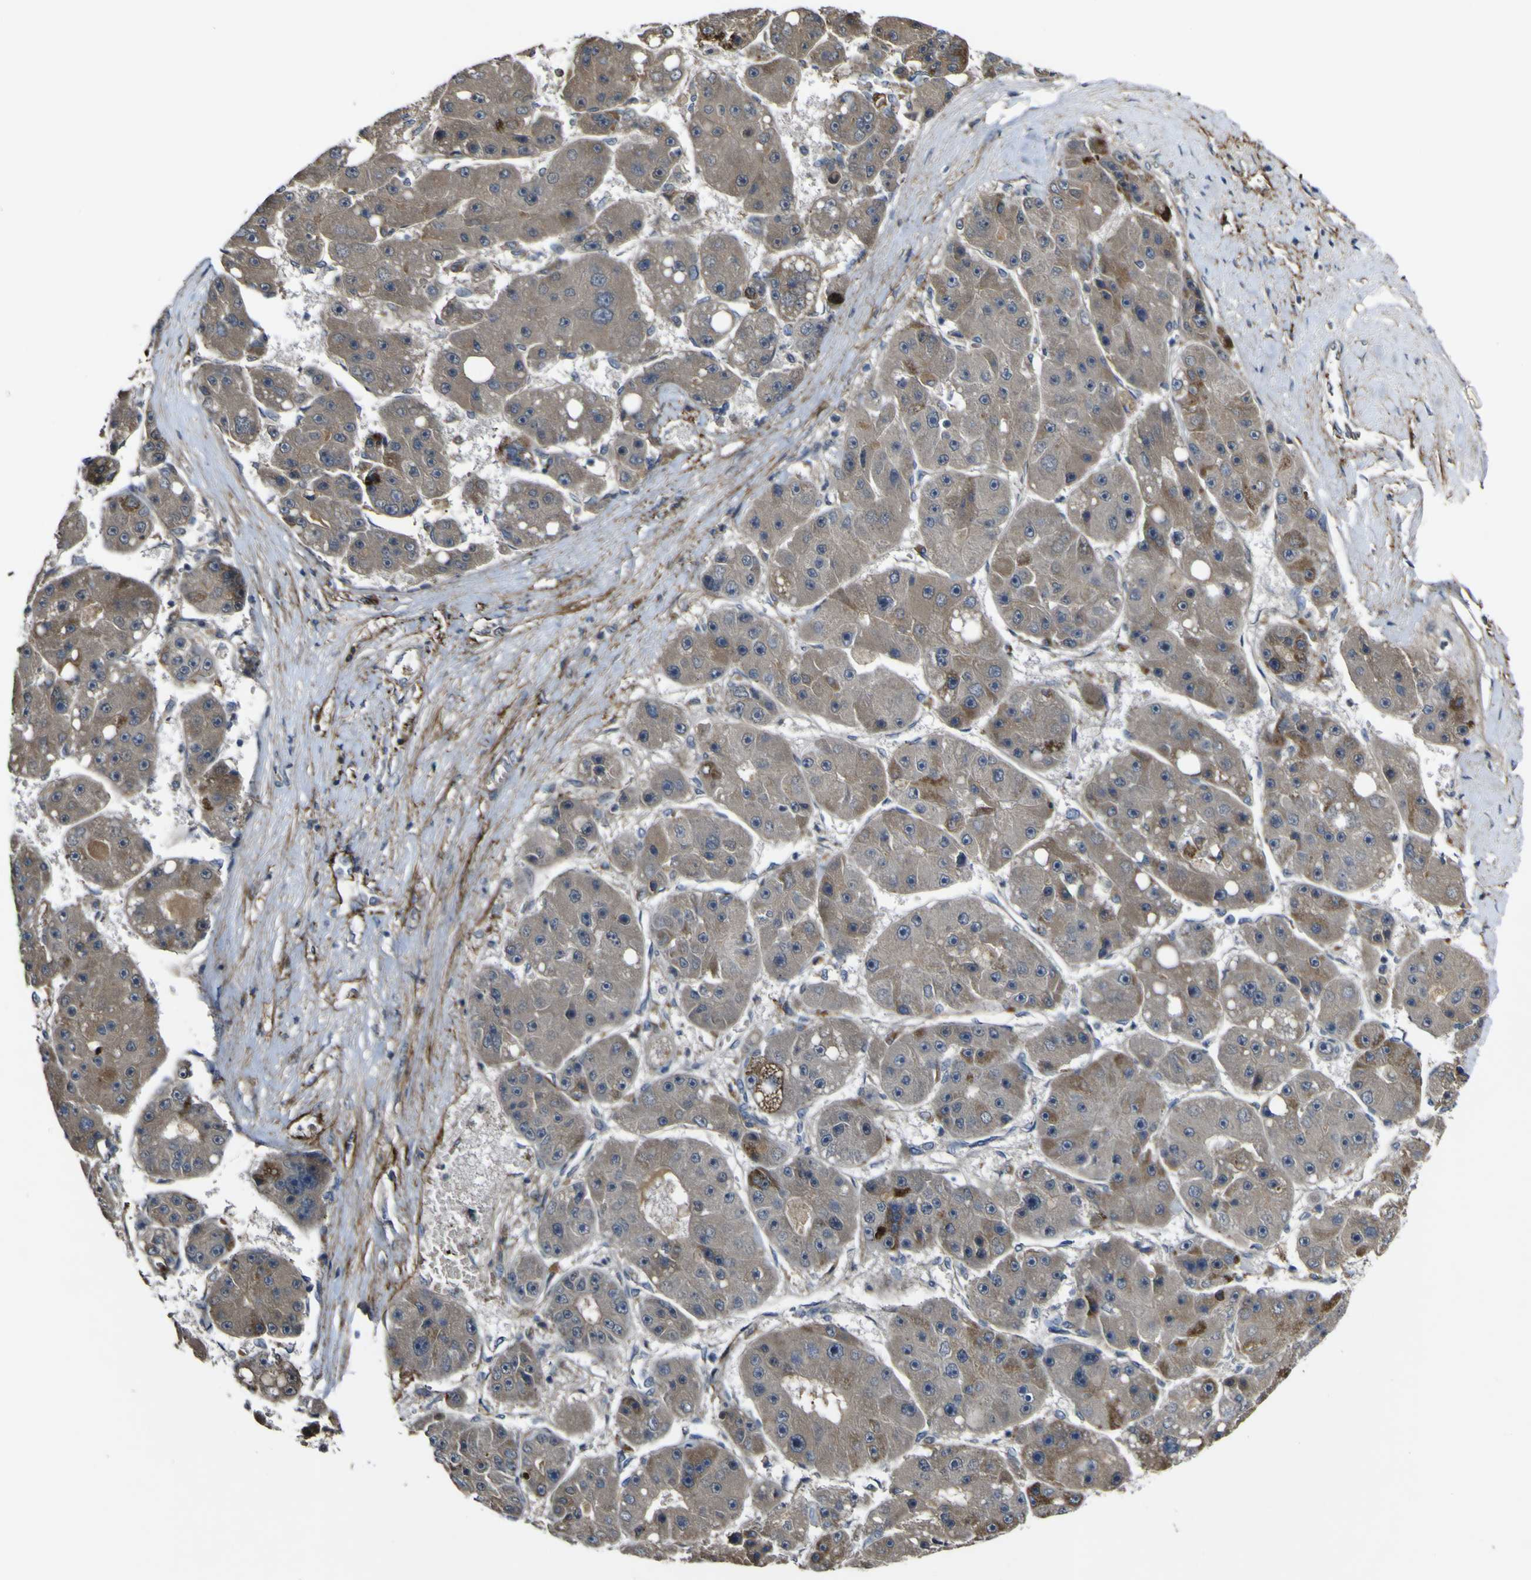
{"staining": {"intensity": "weak", "quantity": ">75%", "location": "cytoplasmic/membranous"}, "tissue": "liver cancer", "cell_type": "Tumor cells", "image_type": "cancer", "snomed": [{"axis": "morphology", "description": "Carcinoma, Hepatocellular, NOS"}, {"axis": "topography", "description": "Liver"}], "caption": "Liver cancer (hepatocellular carcinoma) stained with IHC shows weak cytoplasmic/membranous positivity in approximately >75% of tumor cells.", "gene": "GPLD1", "patient": {"sex": "female", "age": 61}}